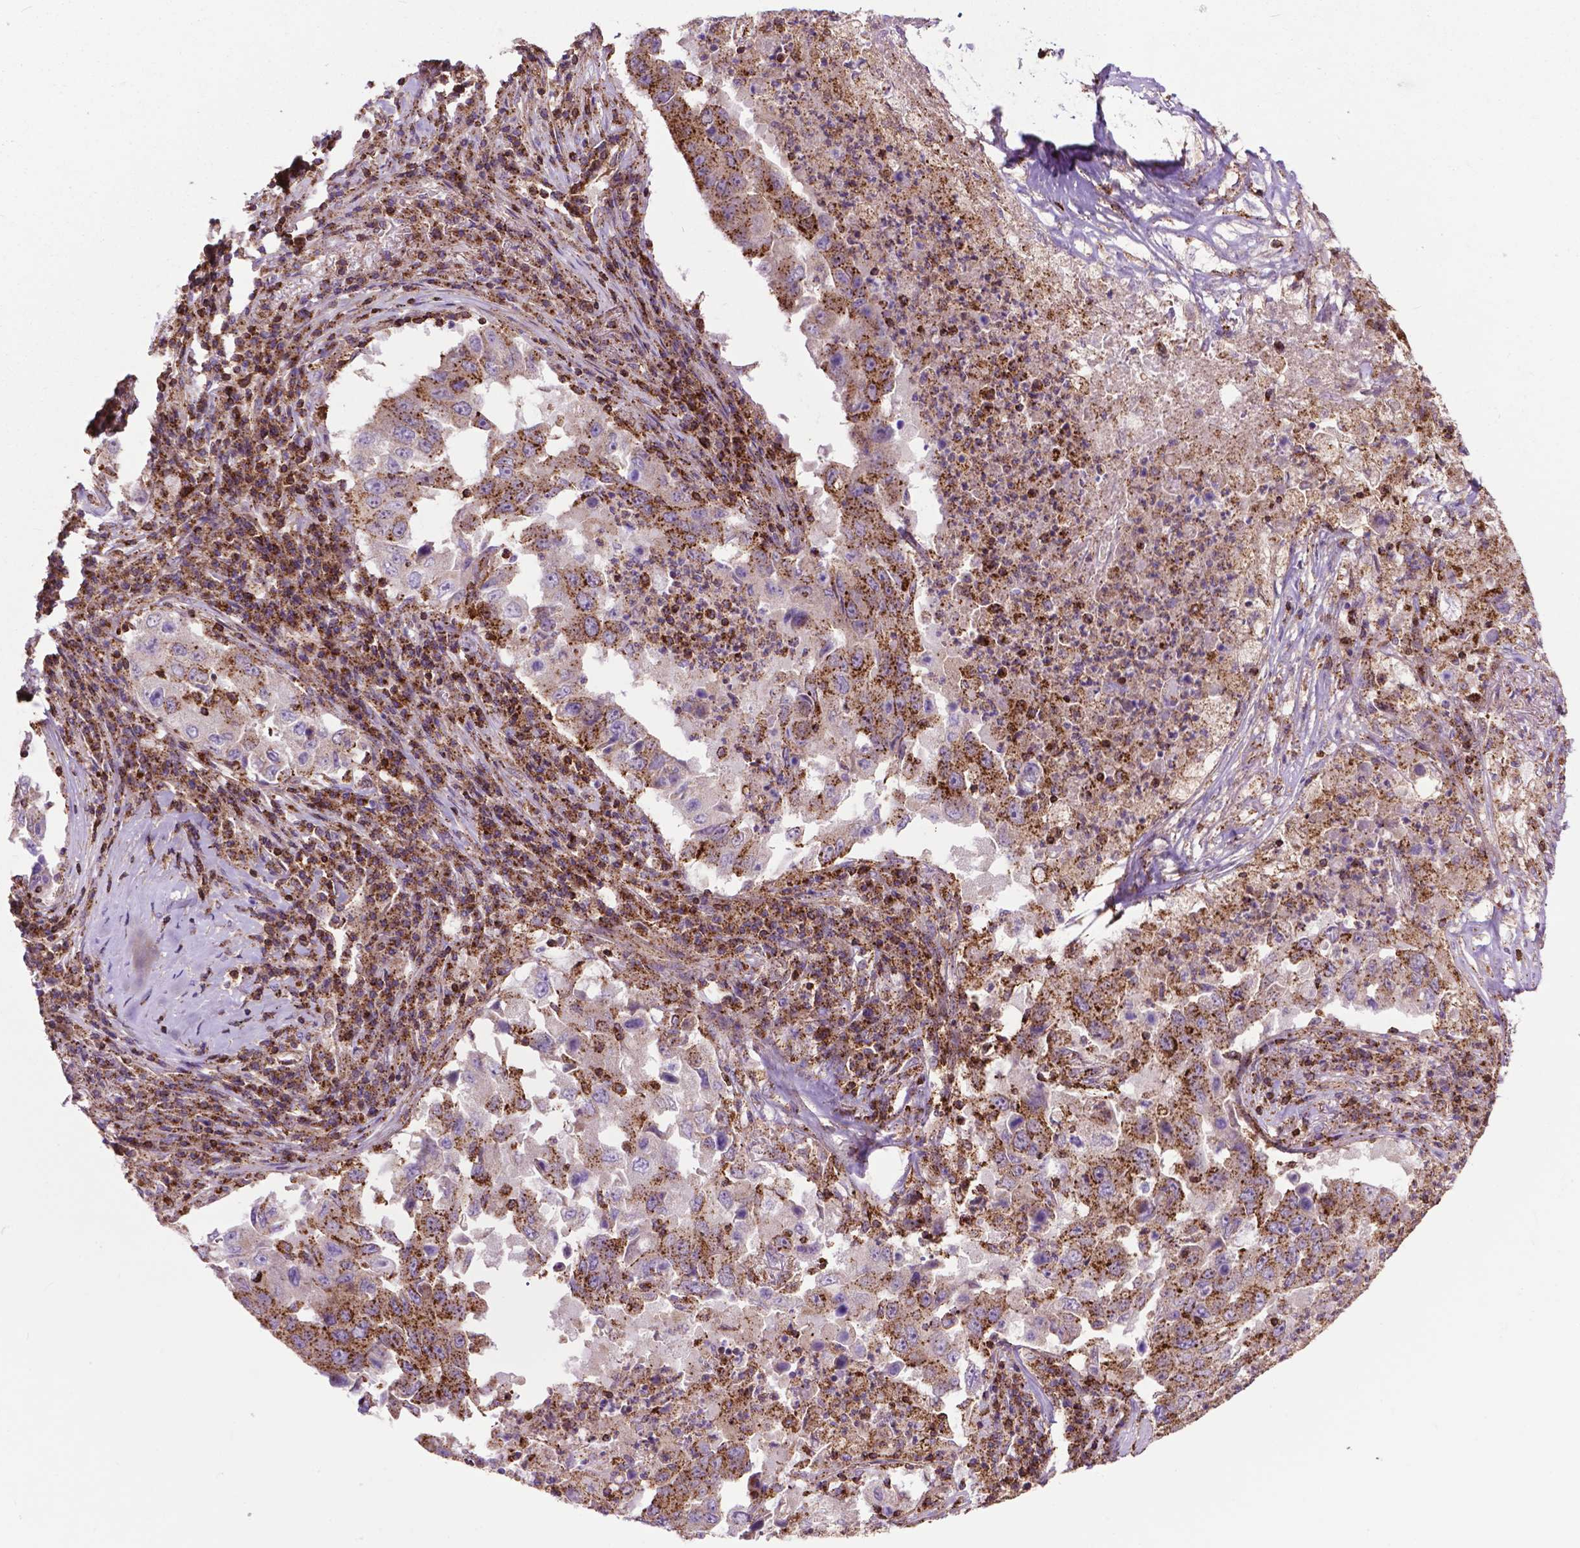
{"staining": {"intensity": "moderate", "quantity": "25%-75%", "location": "cytoplasmic/membranous"}, "tissue": "lung cancer", "cell_type": "Tumor cells", "image_type": "cancer", "snomed": [{"axis": "morphology", "description": "Adenocarcinoma, NOS"}, {"axis": "topography", "description": "Lung"}], "caption": "This is an image of IHC staining of lung cancer, which shows moderate expression in the cytoplasmic/membranous of tumor cells.", "gene": "CHMP4A", "patient": {"sex": "male", "age": 73}}